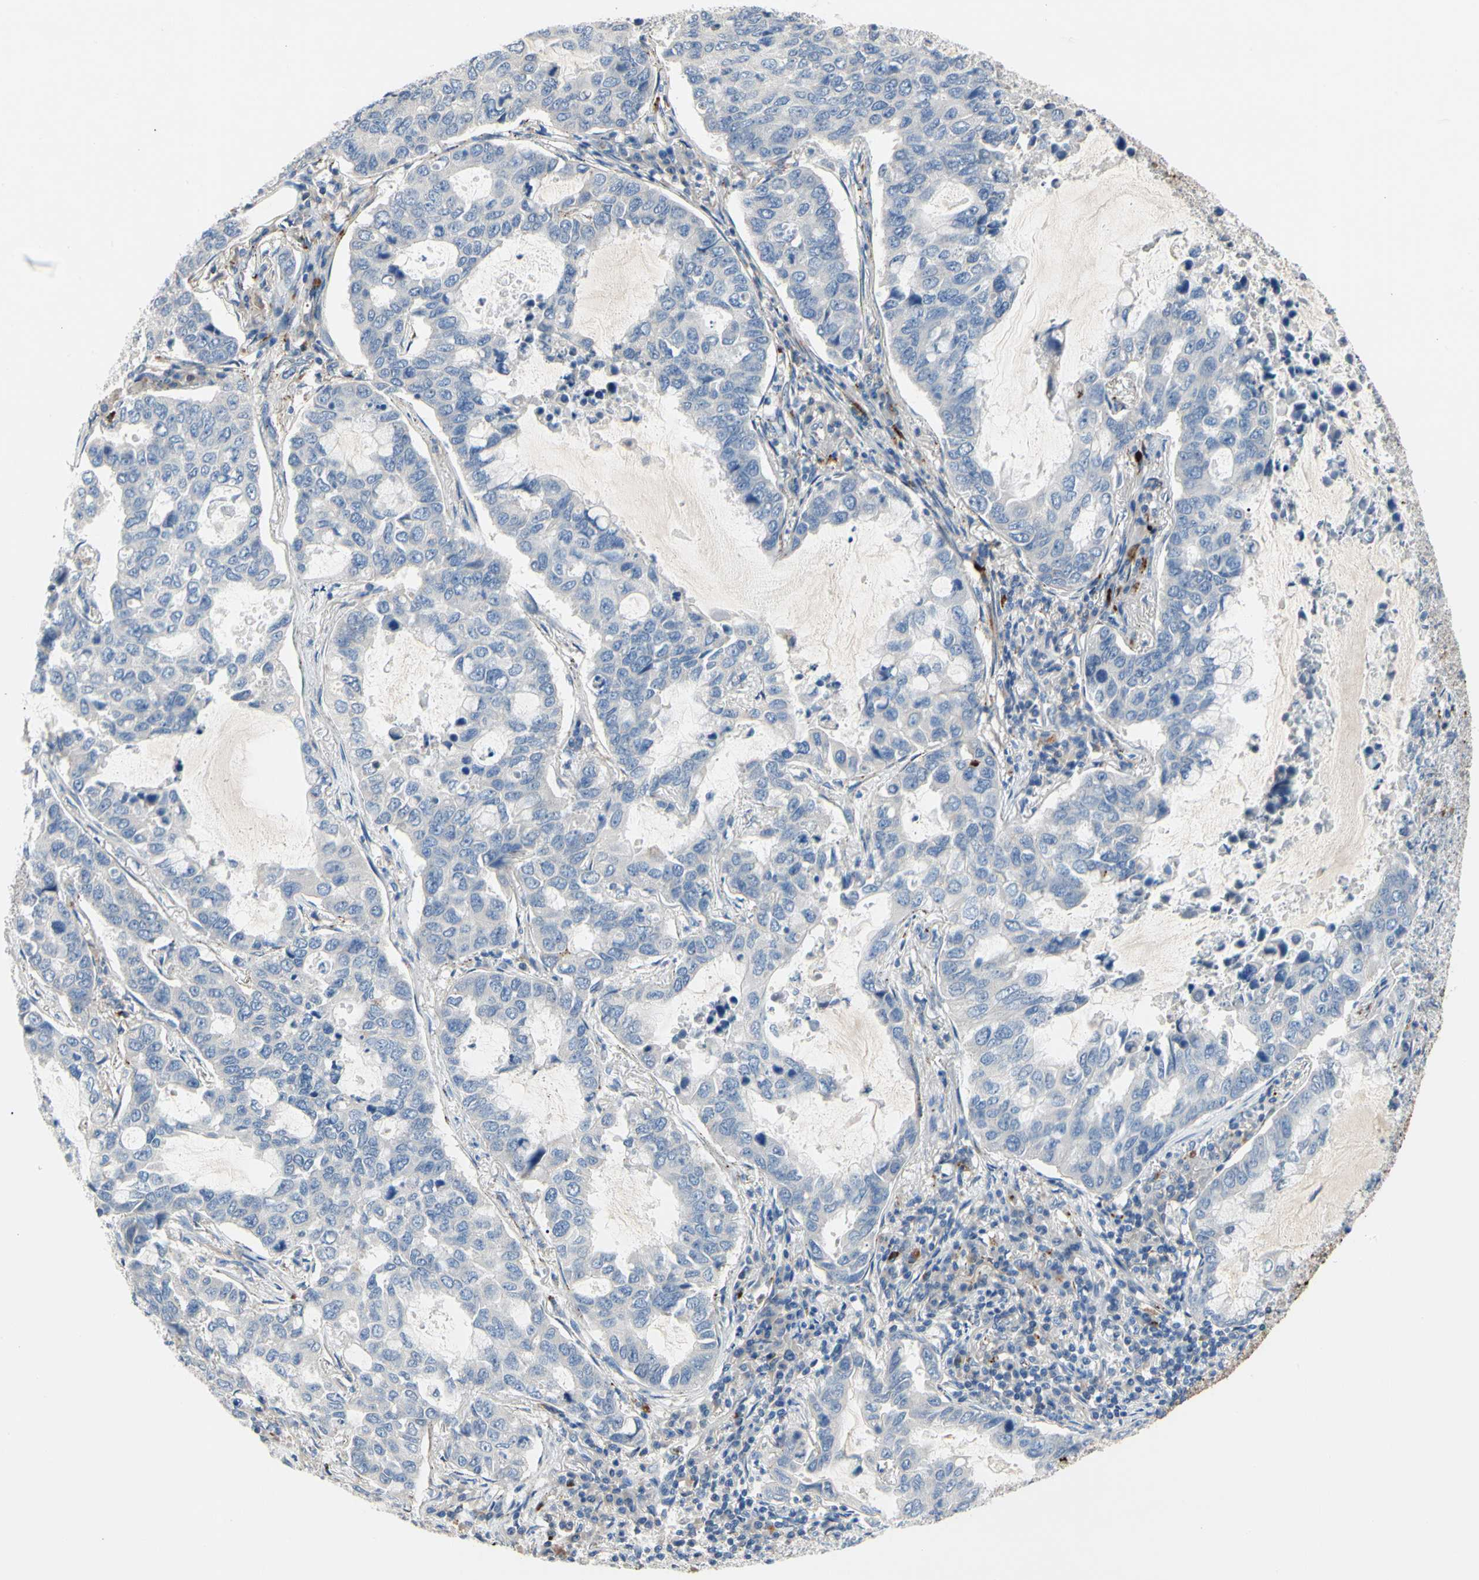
{"staining": {"intensity": "negative", "quantity": "none", "location": "none"}, "tissue": "lung cancer", "cell_type": "Tumor cells", "image_type": "cancer", "snomed": [{"axis": "morphology", "description": "Adenocarcinoma, NOS"}, {"axis": "topography", "description": "Lung"}], "caption": "There is no significant staining in tumor cells of adenocarcinoma (lung).", "gene": "RETSAT", "patient": {"sex": "male", "age": 64}}